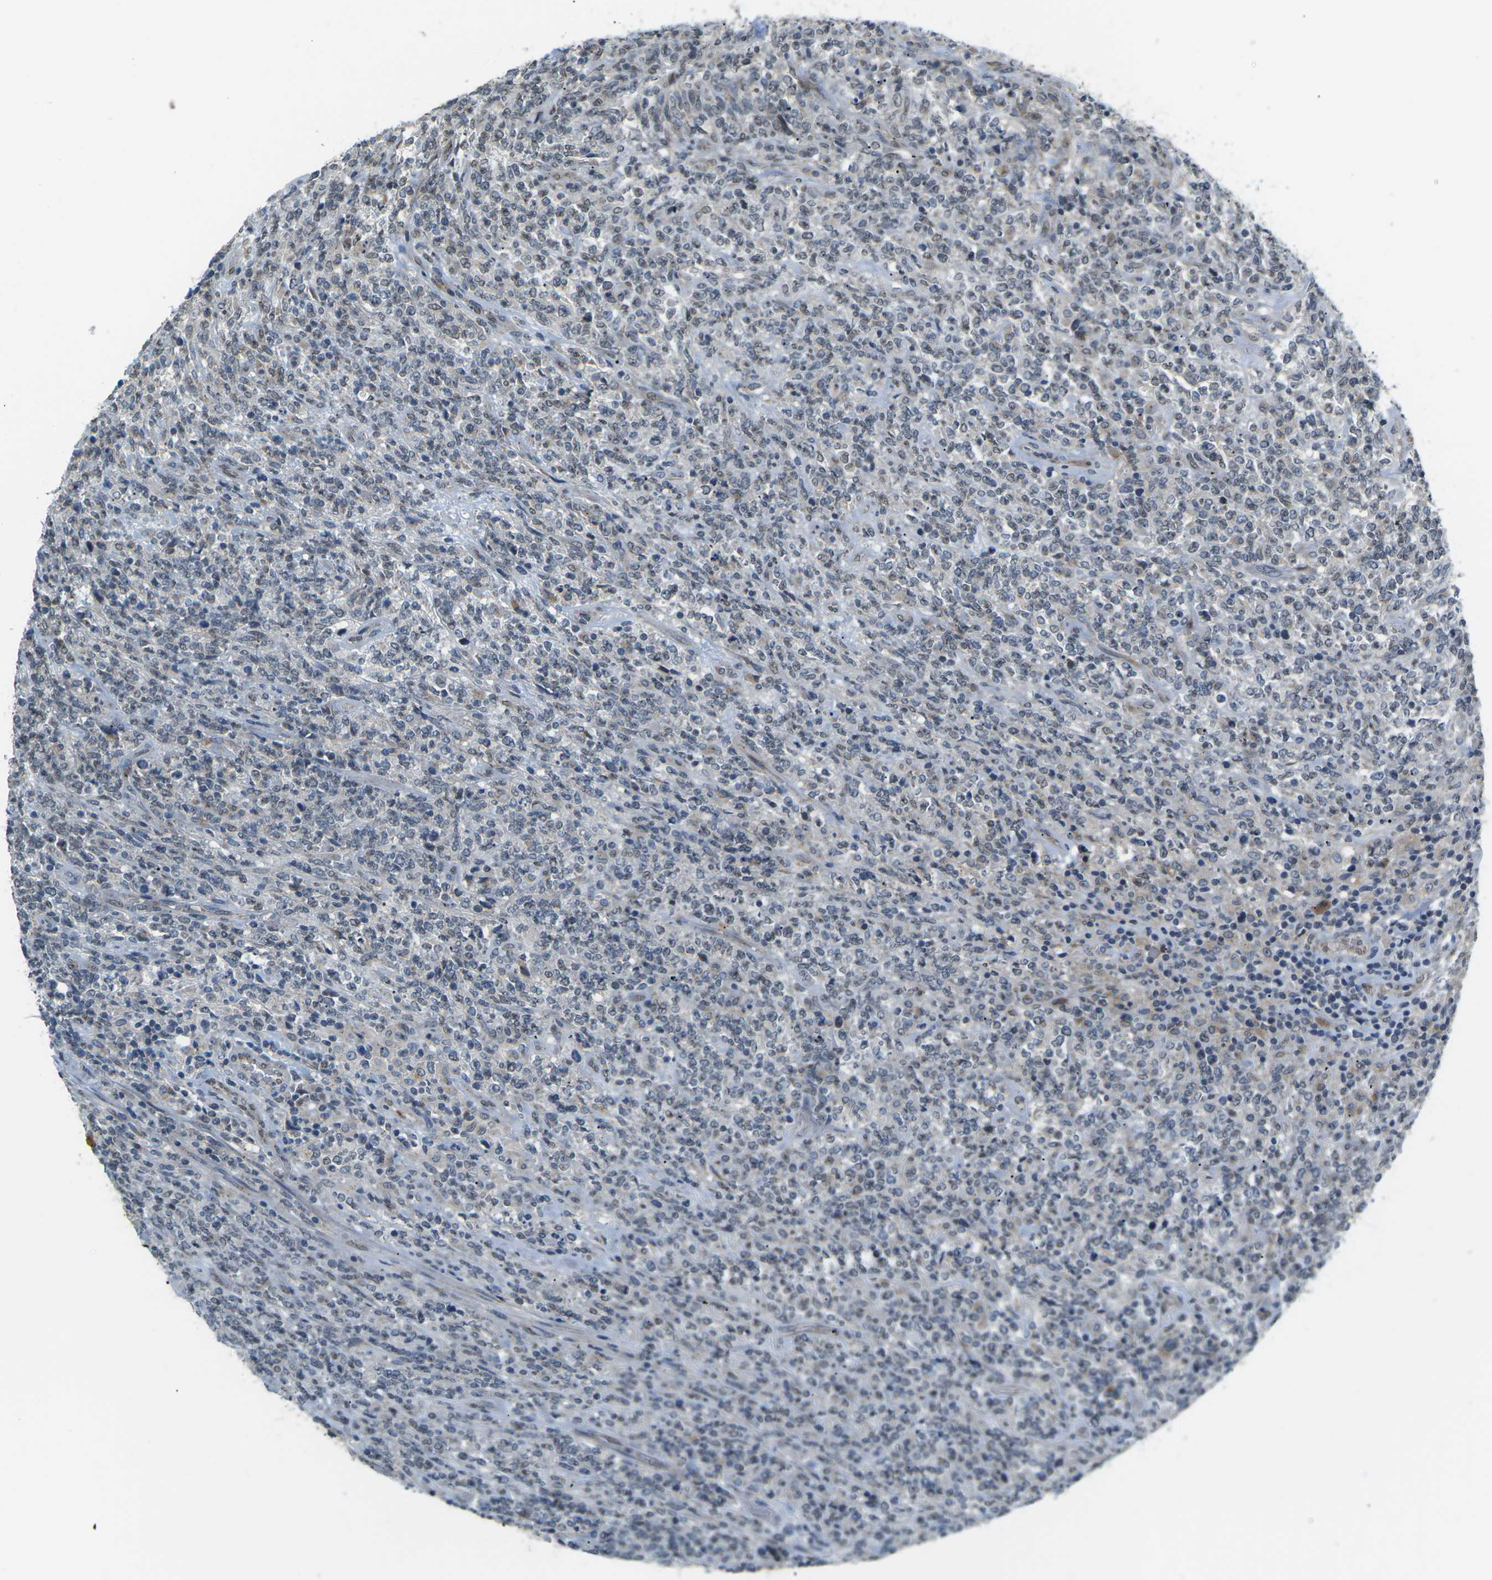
{"staining": {"intensity": "weak", "quantity": "<25%", "location": "nuclear"}, "tissue": "lymphoma", "cell_type": "Tumor cells", "image_type": "cancer", "snomed": [{"axis": "morphology", "description": "Malignant lymphoma, non-Hodgkin's type, High grade"}, {"axis": "topography", "description": "Soft tissue"}], "caption": "The immunohistochemistry micrograph has no significant positivity in tumor cells of lymphoma tissue.", "gene": "ERBB4", "patient": {"sex": "male", "age": 18}}